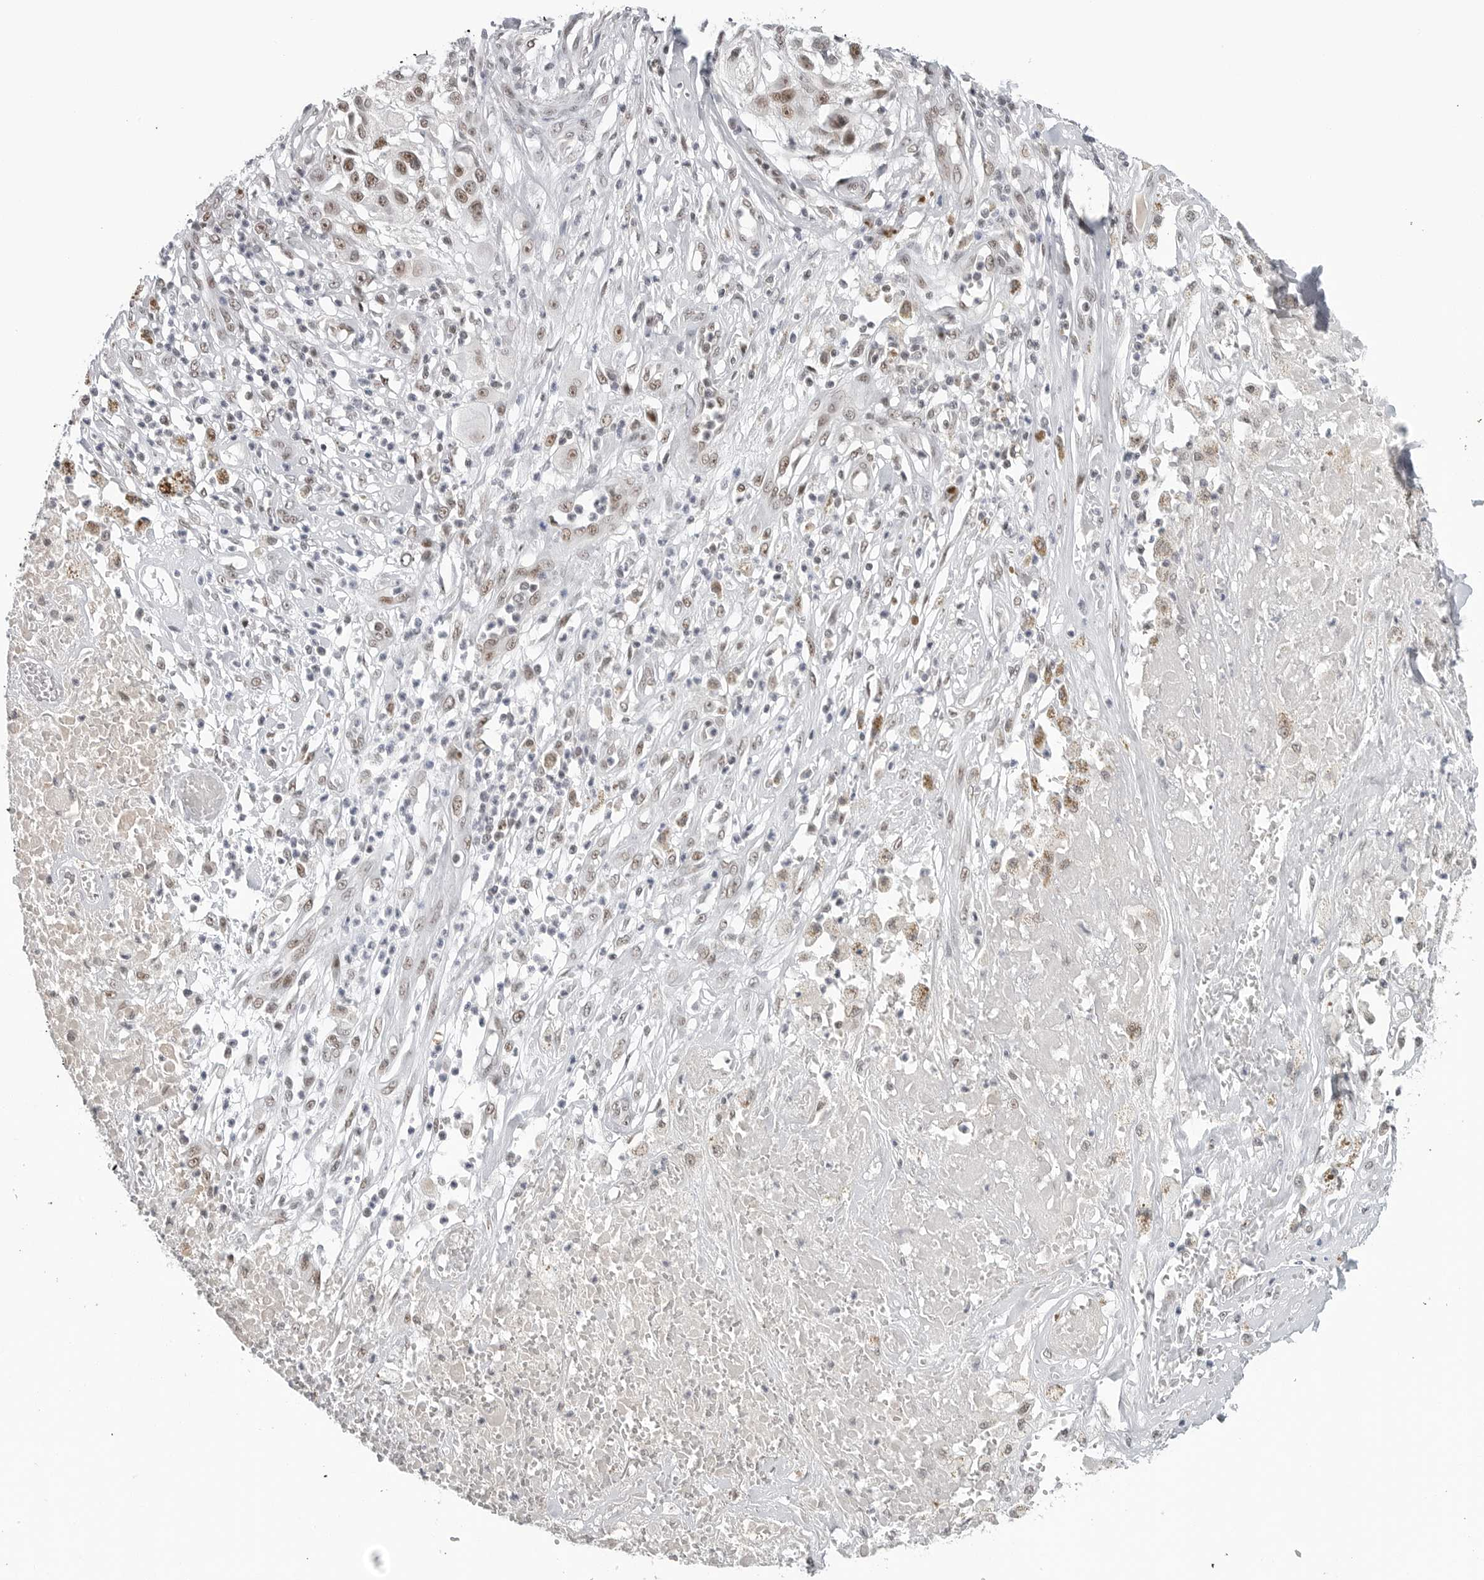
{"staining": {"intensity": "moderate", "quantity": ">75%", "location": "nuclear"}, "tissue": "melanoma", "cell_type": "Tumor cells", "image_type": "cancer", "snomed": [{"axis": "morphology", "description": "Necrosis, NOS"}, {"axis": "morphology", "description": "Malignant melanoma, NOS"}, {"axis": "topography", "description": "Skin"}], "caption": "Immunohistochemical staining of malignant melanoma exhibits medium levels of moderate nuclear protein staining in approximately >75% of tumor cells. (DAB (3,3'-diaminobenzidine) = brown stain, brightfield microscopy at high magnification).", "gene": "WRAP53", "patient": {"sex": "female", "age": 87}}